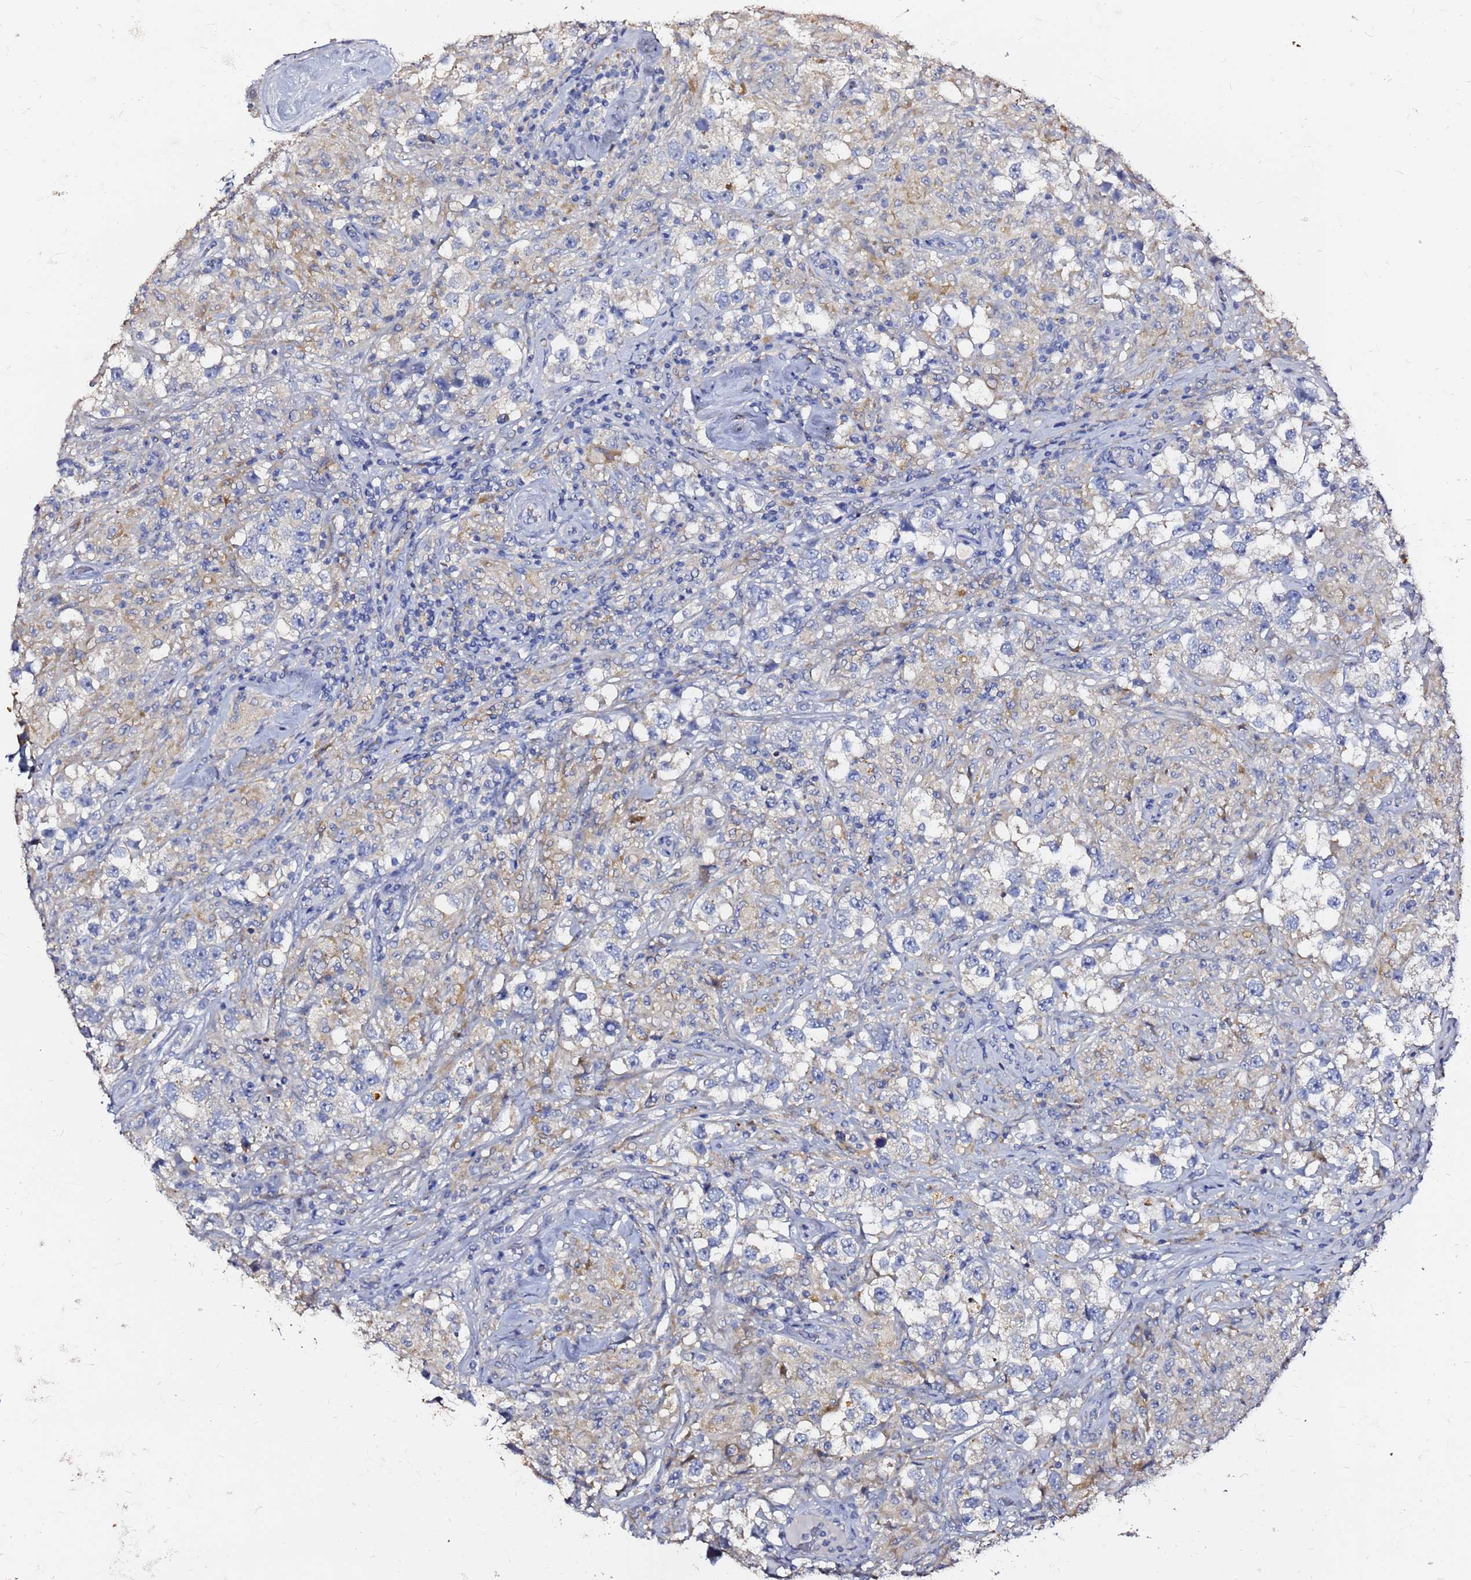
{"staining": {"intensity": "negative", "quantity": "none", "location": "none"}, "tissue": "testis cancer", "cell_type": "Tumor cells", "image_type": "cancer", "snomed": [{"axis": "morphology", "description": "Seminoma, NOS"}, {"axis": "topography", "description": "Testis"}], "caption": "A photomicrograph of testis cancer (seminoma) stained for a protein demonstrates no brown staining in tumor cells. (IHC, brightfield microscopy, high magnification).", "gene": "FAM183A", "patient": {"sex": "male", "age": 46}}